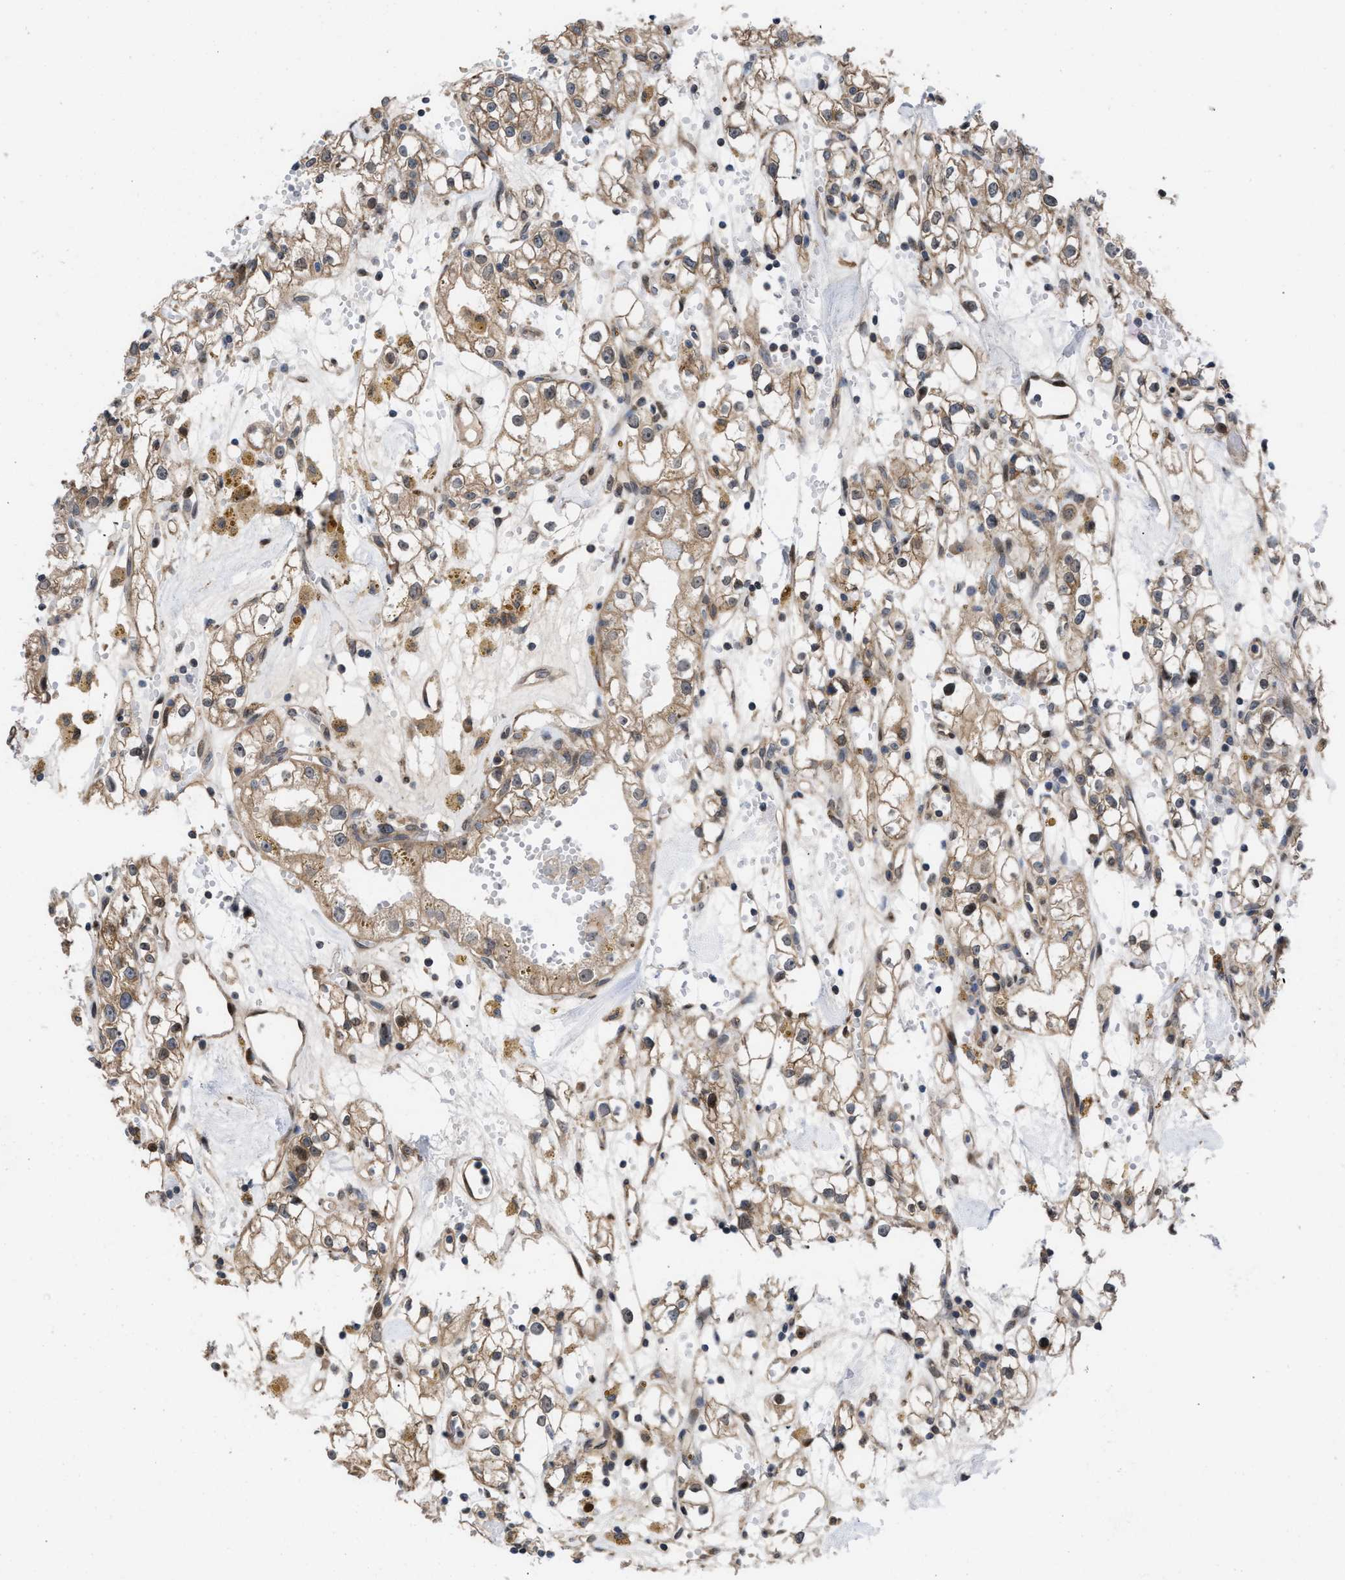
{"staining": {"intensity": "moderate", "quantity": ">75%", "location": "cytoplasmic/membranous"}, "tissue": "renal cancer", "cell_type": "Tumor cells", "image_type": "cancer", "snomed": [{"axis": "morphology", "description": "Adenocarcinoma, NOS"}, {"axis": "topography", "description": "Kidney"}], "caption": "This is a micrograph of immunohistochemistry staining of renal cancer, which shows moderate positivity in the cytoplasmic/membranous of tumor cells.", "gene": "TP53BP2", "patient": {"sex": "male", "age": 56}}